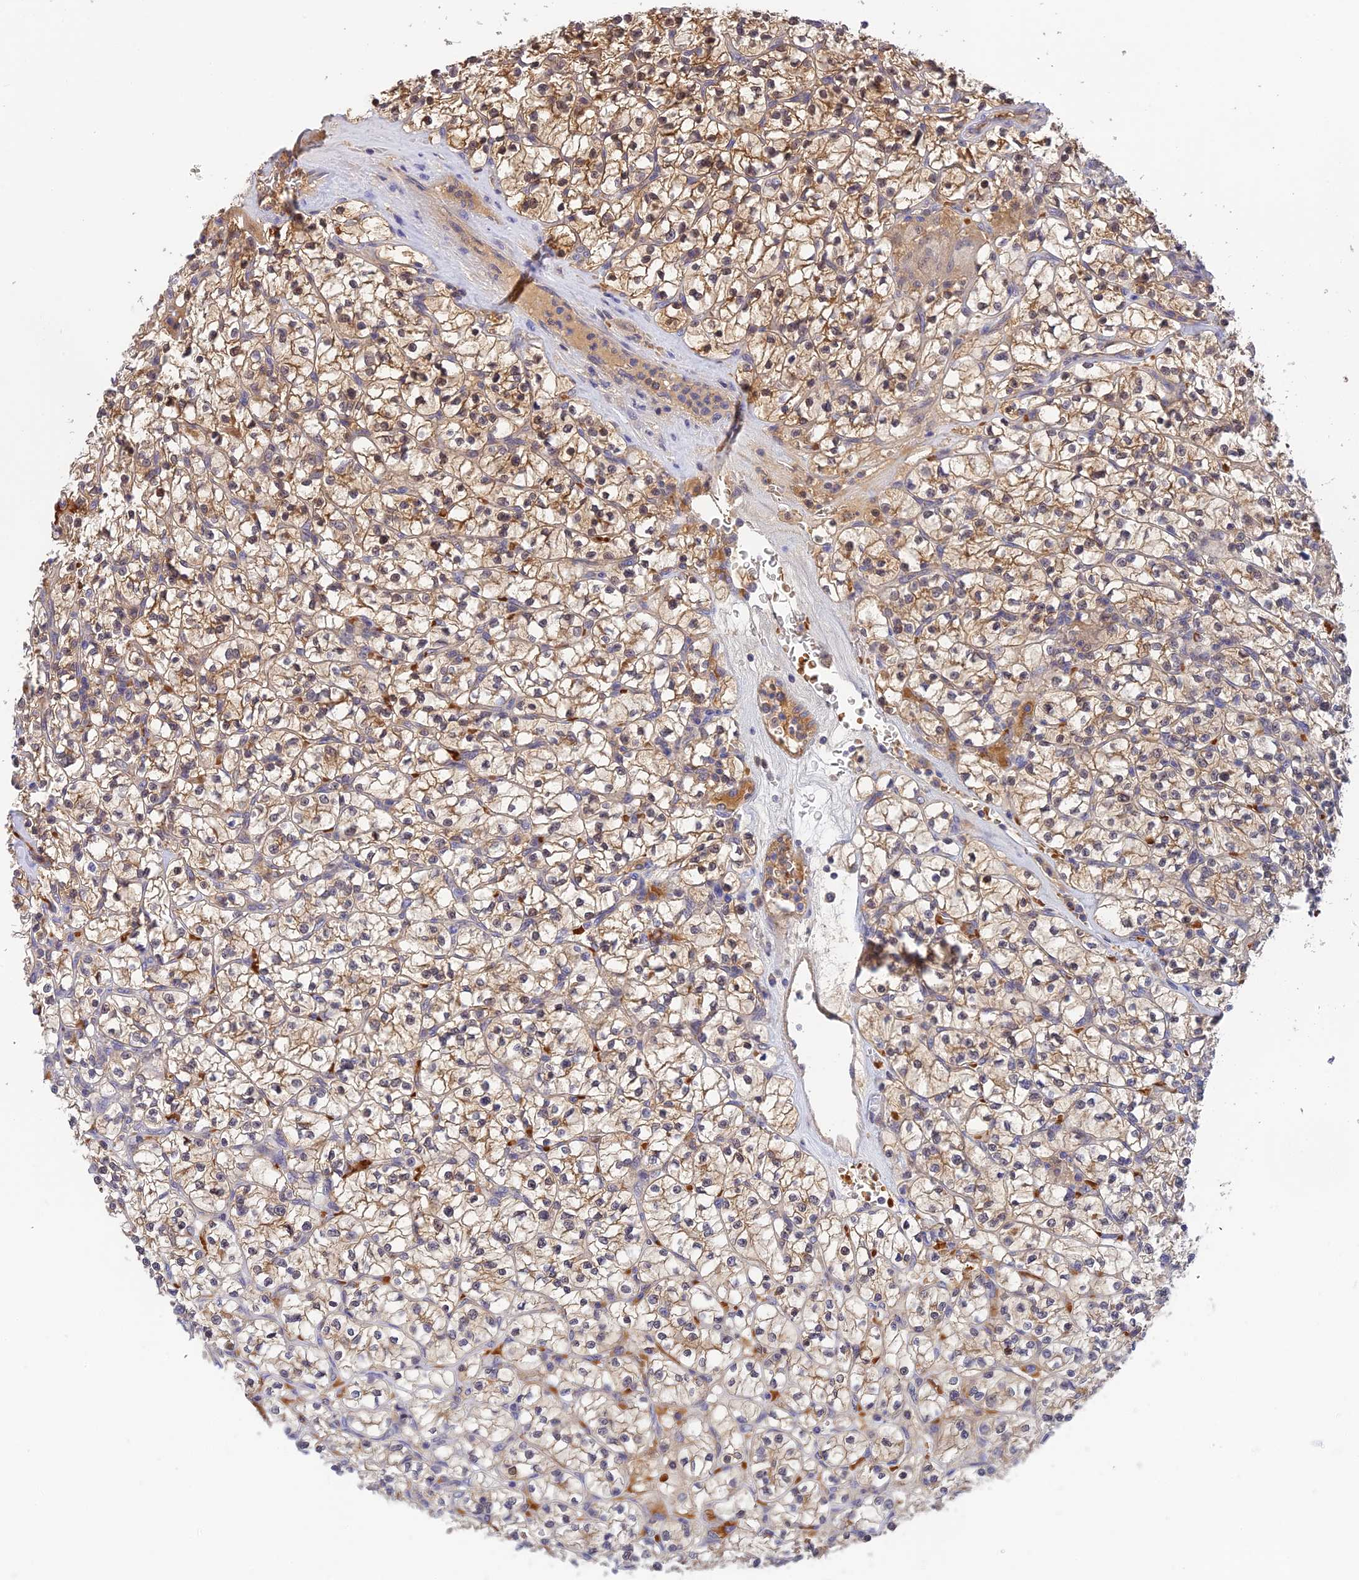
{"staining": {"intensity": "moderate", "quantity": "25%-75%", "location": "cytoplasmic/membranous"}, "tissue": "renal cancer", "cell_type": "Tumor cells", "image_type": "cancer", "snomed": [{"axis": "morphology", "description": "Adenocarcinoma, NOS"}, {"axis": "topography", "description": "Kidney"}], "caption": "Adenocarcinoma (renal) was stained to show a protein in brown. There is medium levels of moderate cytoplasmic/membranous expression in approximately 25%-75% of tumor cells. (IHC, brightfield microscopy, high magnification).", "gene": "HDHD2", "patient": {"sex": "female", "age": 64}}